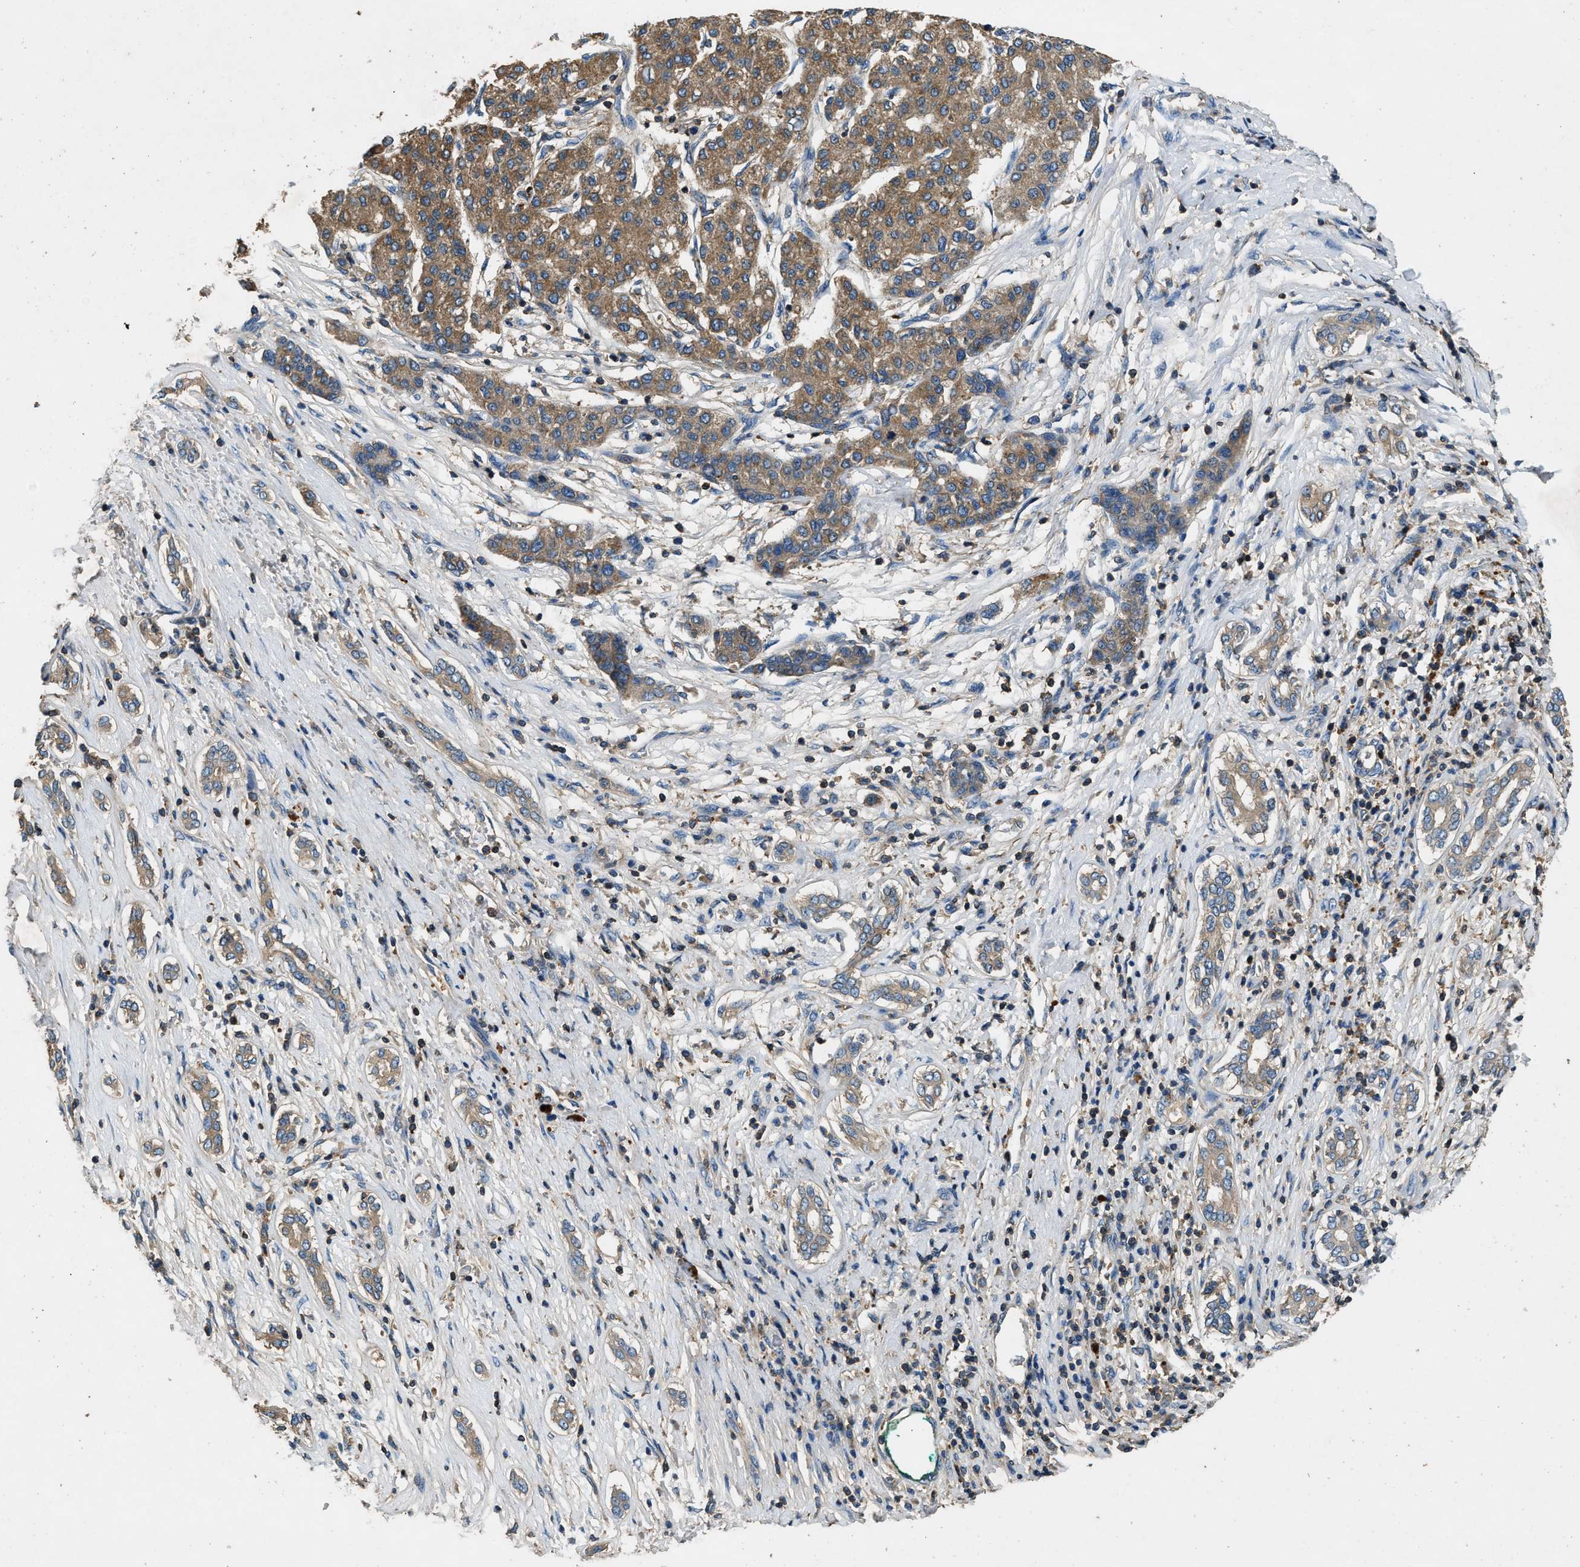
{"staining": {"intensity": "moderate", "quantity": ">75%", "location": "cytoplasmic/membranous"}, "tissue": "liver cancer", "cell_type": "Tumor cells", "image_type": "cancer", "snomed": [{"axis": "morphology", "description": "Carcinoma, Hepatocellular, NOS"}, {"axis": "topography", "description": "Liver"}], "caption": "IHC of liver cancer demonstrates medium levels of moderate cytoplasmic/membranous staining in about >75% of tumor cells.", "gene": "BLOC1S1", "patient": {"sex": "male", "age": 65}}